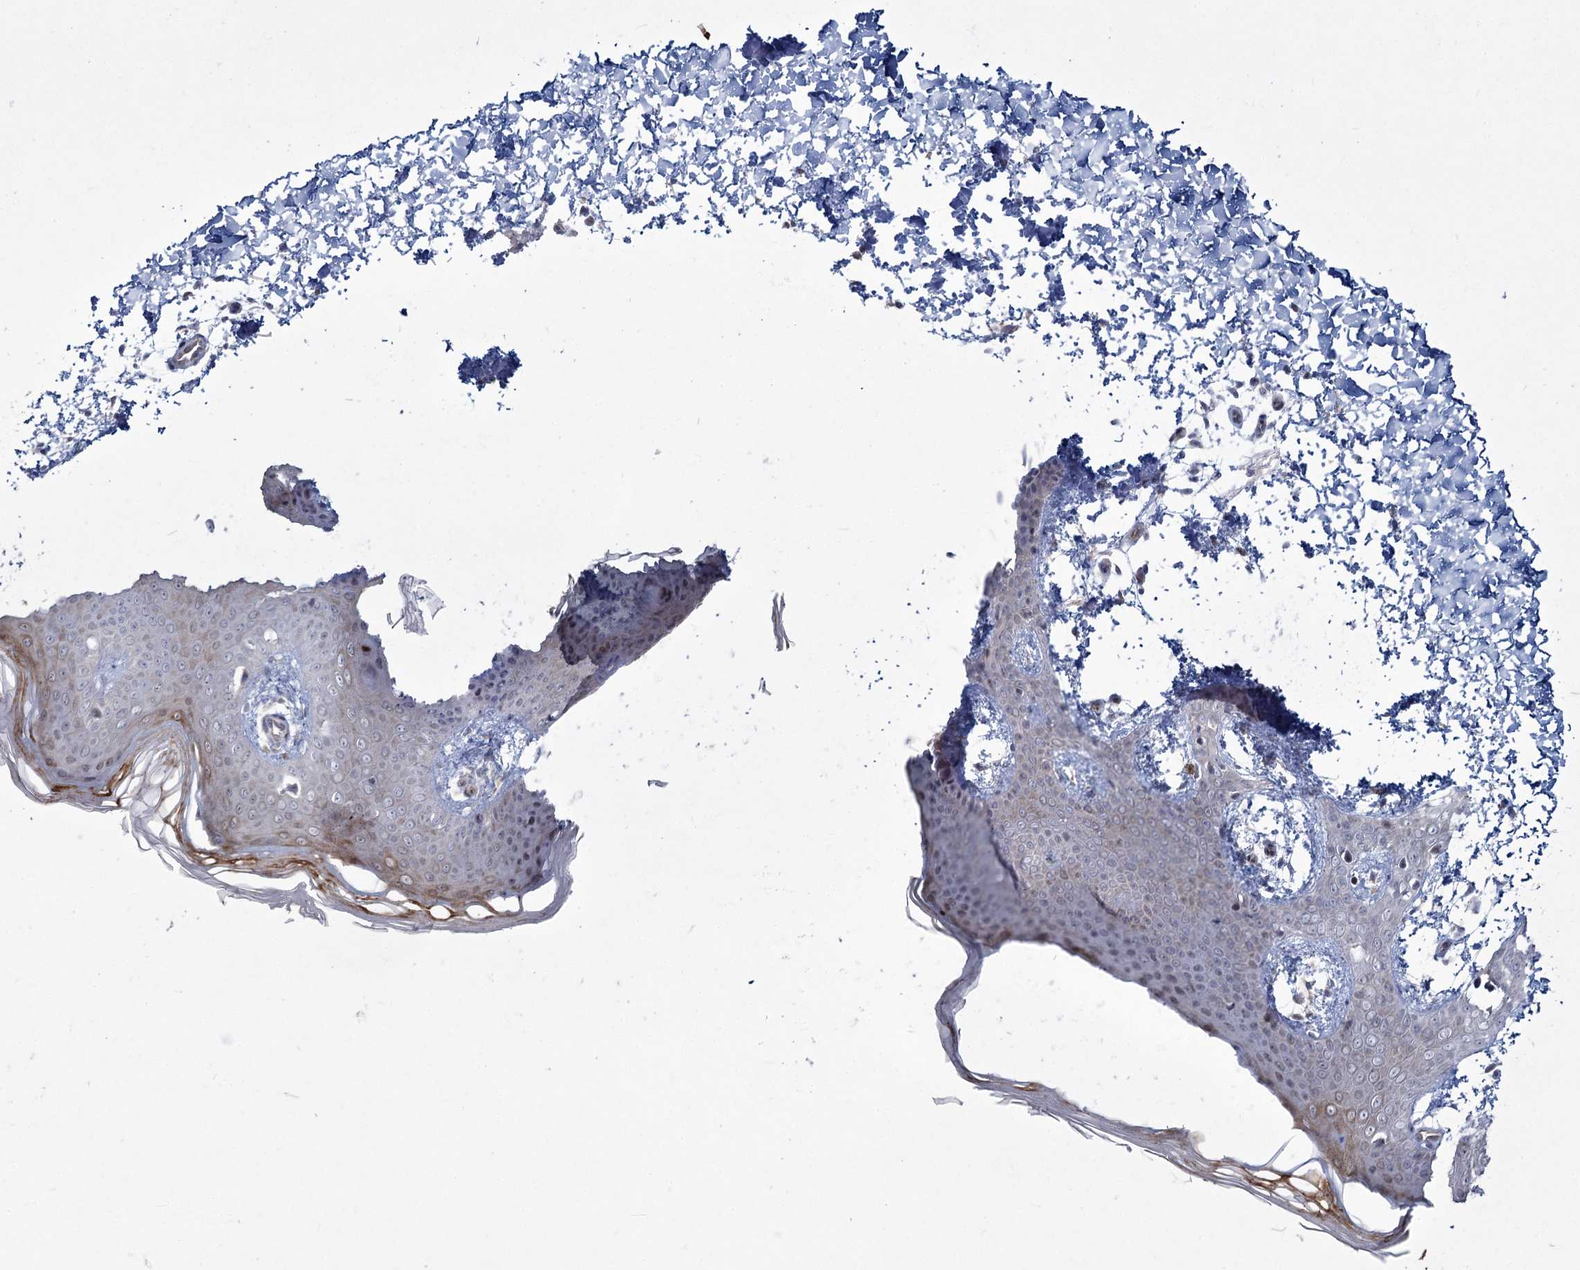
{"staining": {"intensity": "moderate", "quantity": ">75%", "location": "cytoplasmic/membranous"}, "tissue": "skin", "cell_type": "Fibroblasts", "image_type": "normal", "snomed": [{"axis": "morphology", "description": "Normal tissue, NOS"}, {"axis": "topography", "description": "Skin"}], "caption": "Skin stained with a brown dye demonstrates moderate cytoplasmic/membranous positive expression in about >75% of fibroblasts.", "gene": "YBX3", "patient": {"sex": "male", "age": 36}}